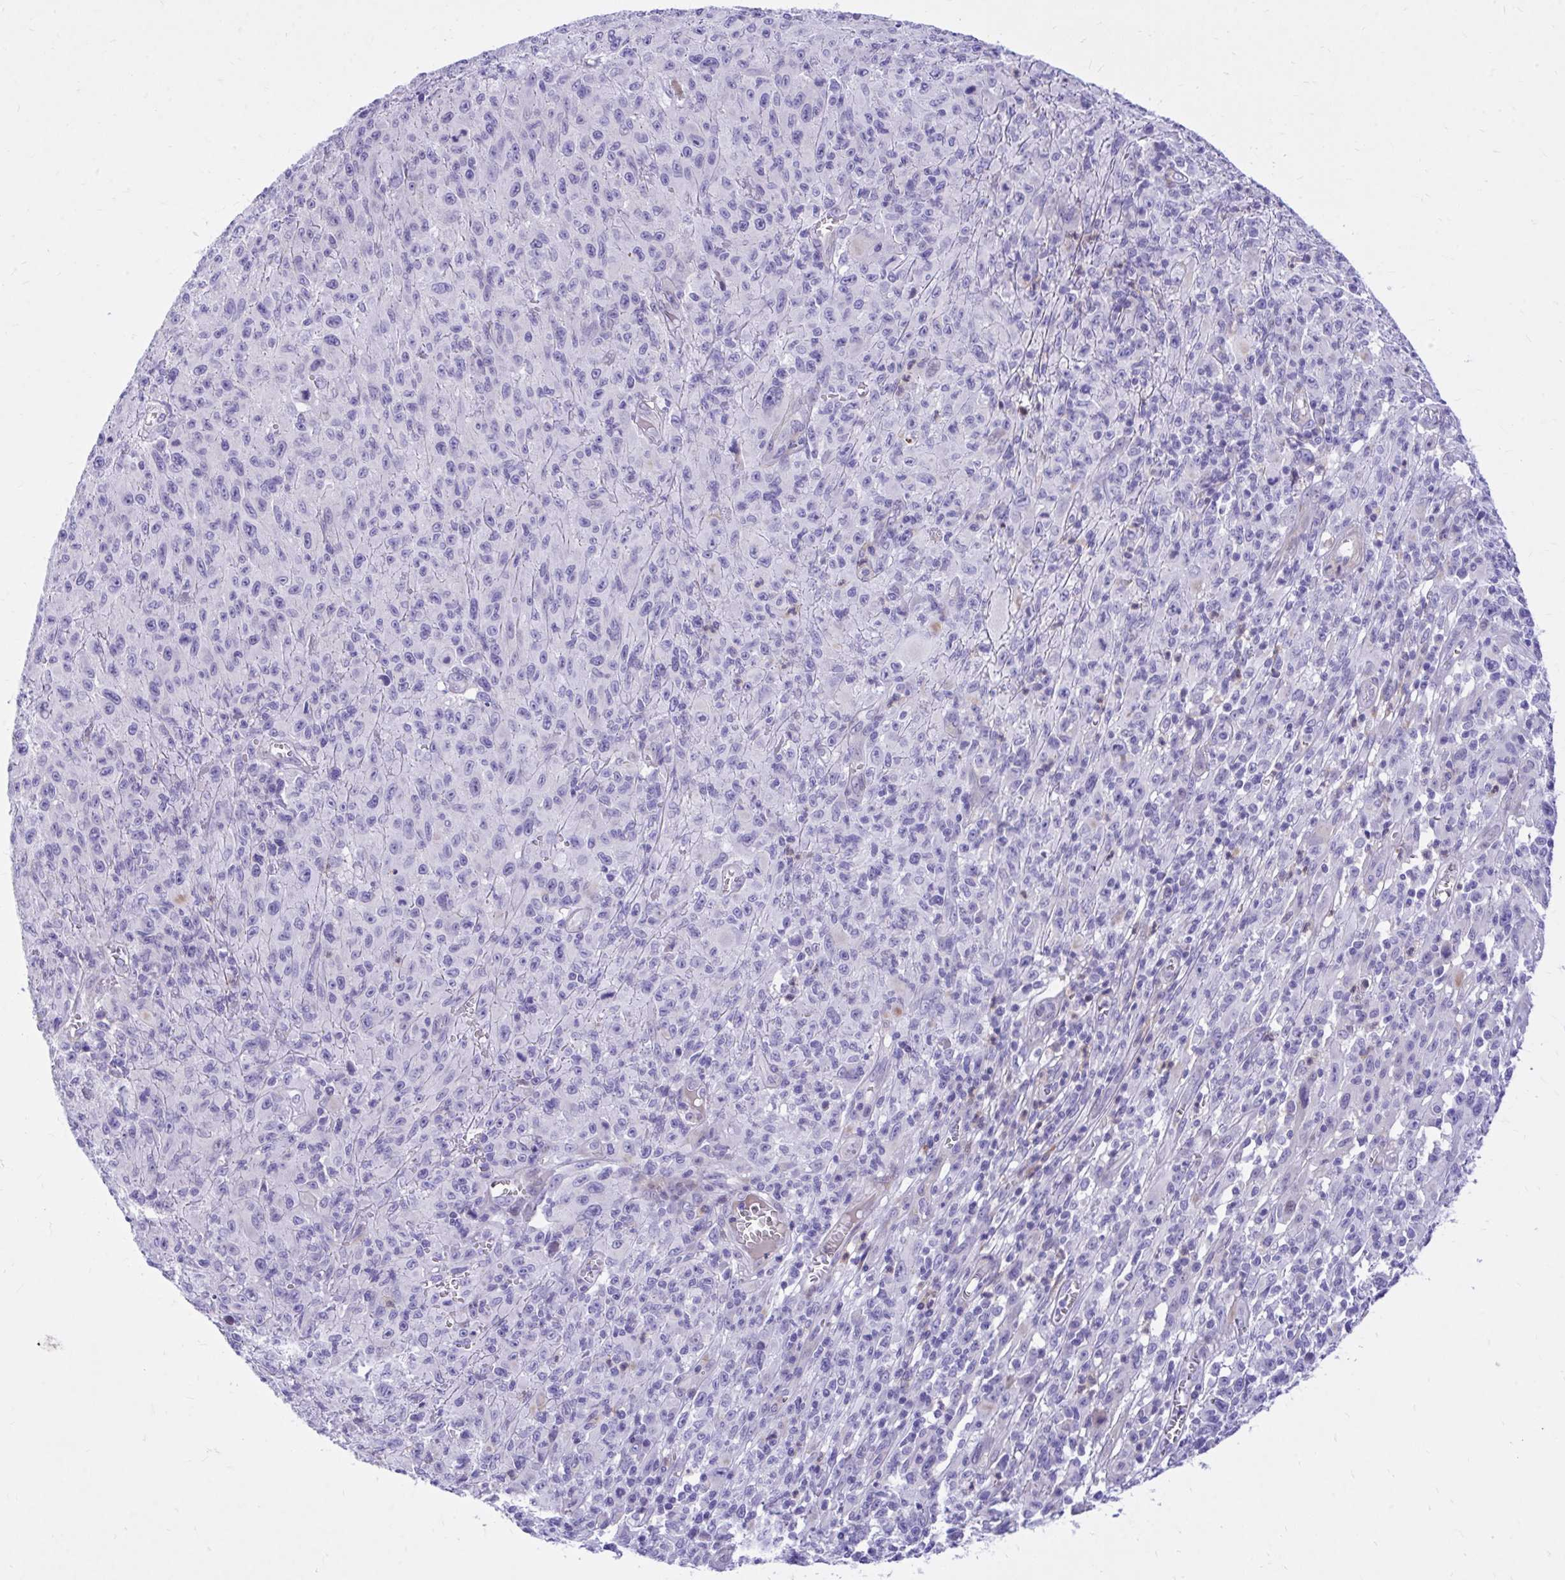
{"staining": {"intensity": "negative", "quantity": "none", "location": "none"}, "tissue": "melanoma", "cell_type": "Tumor cells", "image_type": "cancer", "snomed": [{"axis": "morphology", "description": "Malignant melanoma, NOS"}, {"axis": "topography", "description": "Skin"}], "caption": "The histopathology image shows no staining of tumor cells in melanoma. Brightfield microscopy of IHC stained with DAB (brown) and hematoxylin (blue), captured at high magnification.", "gene": "ADAMTSL1", "patient": {"sex": "male", "age": 46}}